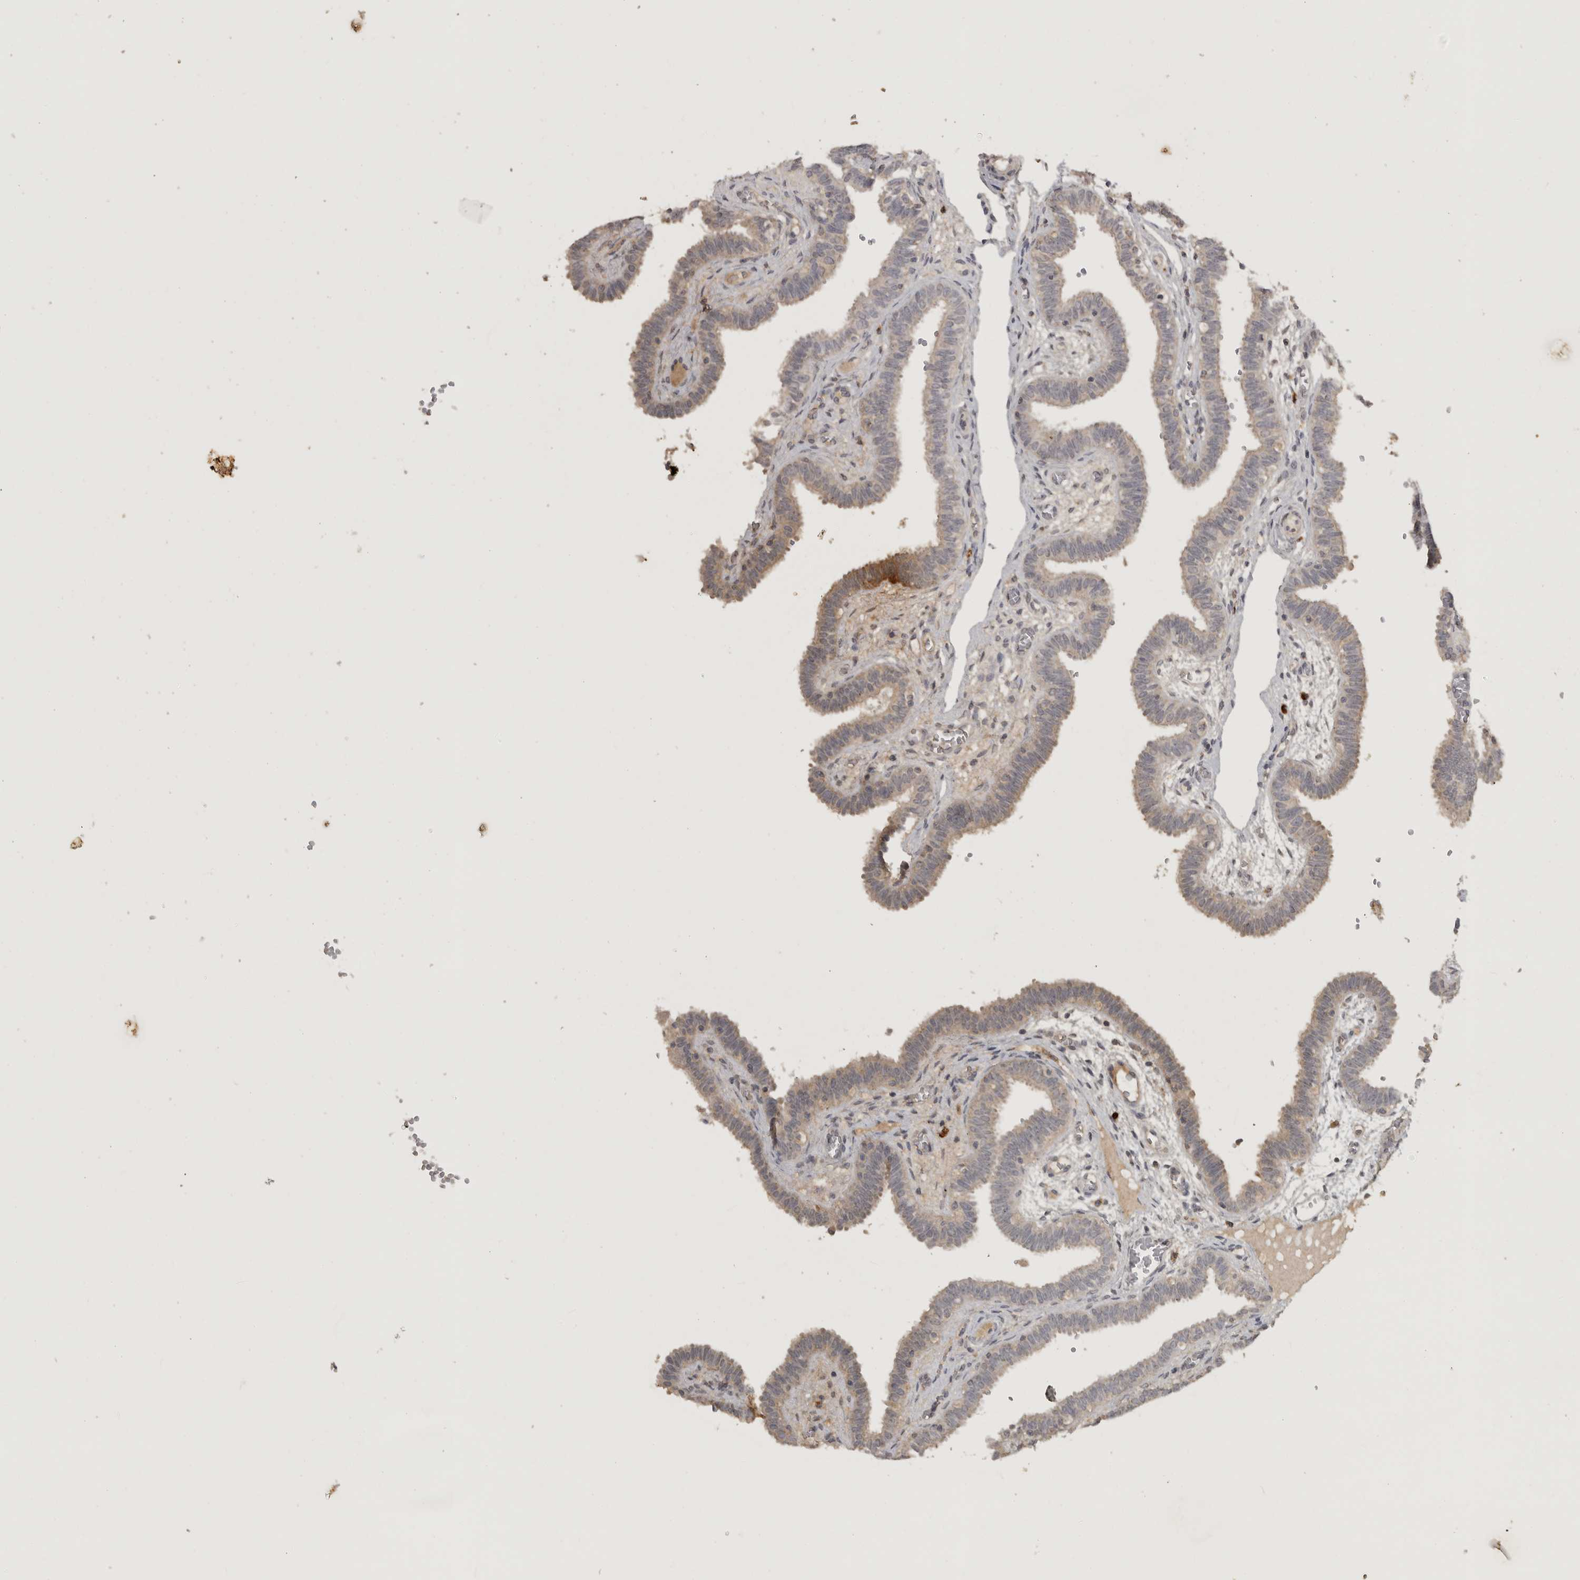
{"staining": {"intensity": "weak", "quantity": ">75%", "location": "cytoplasmic/membranous"}, "tissue": "fallopian tube", "cell_type": "Glandular cells", "image_type": "normal", "snomed": [{"axis": "morphology", "description": "Normal tissue, NOS"}, {"axis": "topography", "description": "Fallopian tube"}, {"axis": "topography", "description": "Placenta"}], "caption": "The micrograph demonstrates immunohistochemical staining of unremarkable fallopian tube. There is weak cytoplasmic/membranous expression is present in approximately >75% of glandular cells.", "gene": "ADAMTS4", "patient": {"sex": "female", "age": 32}}